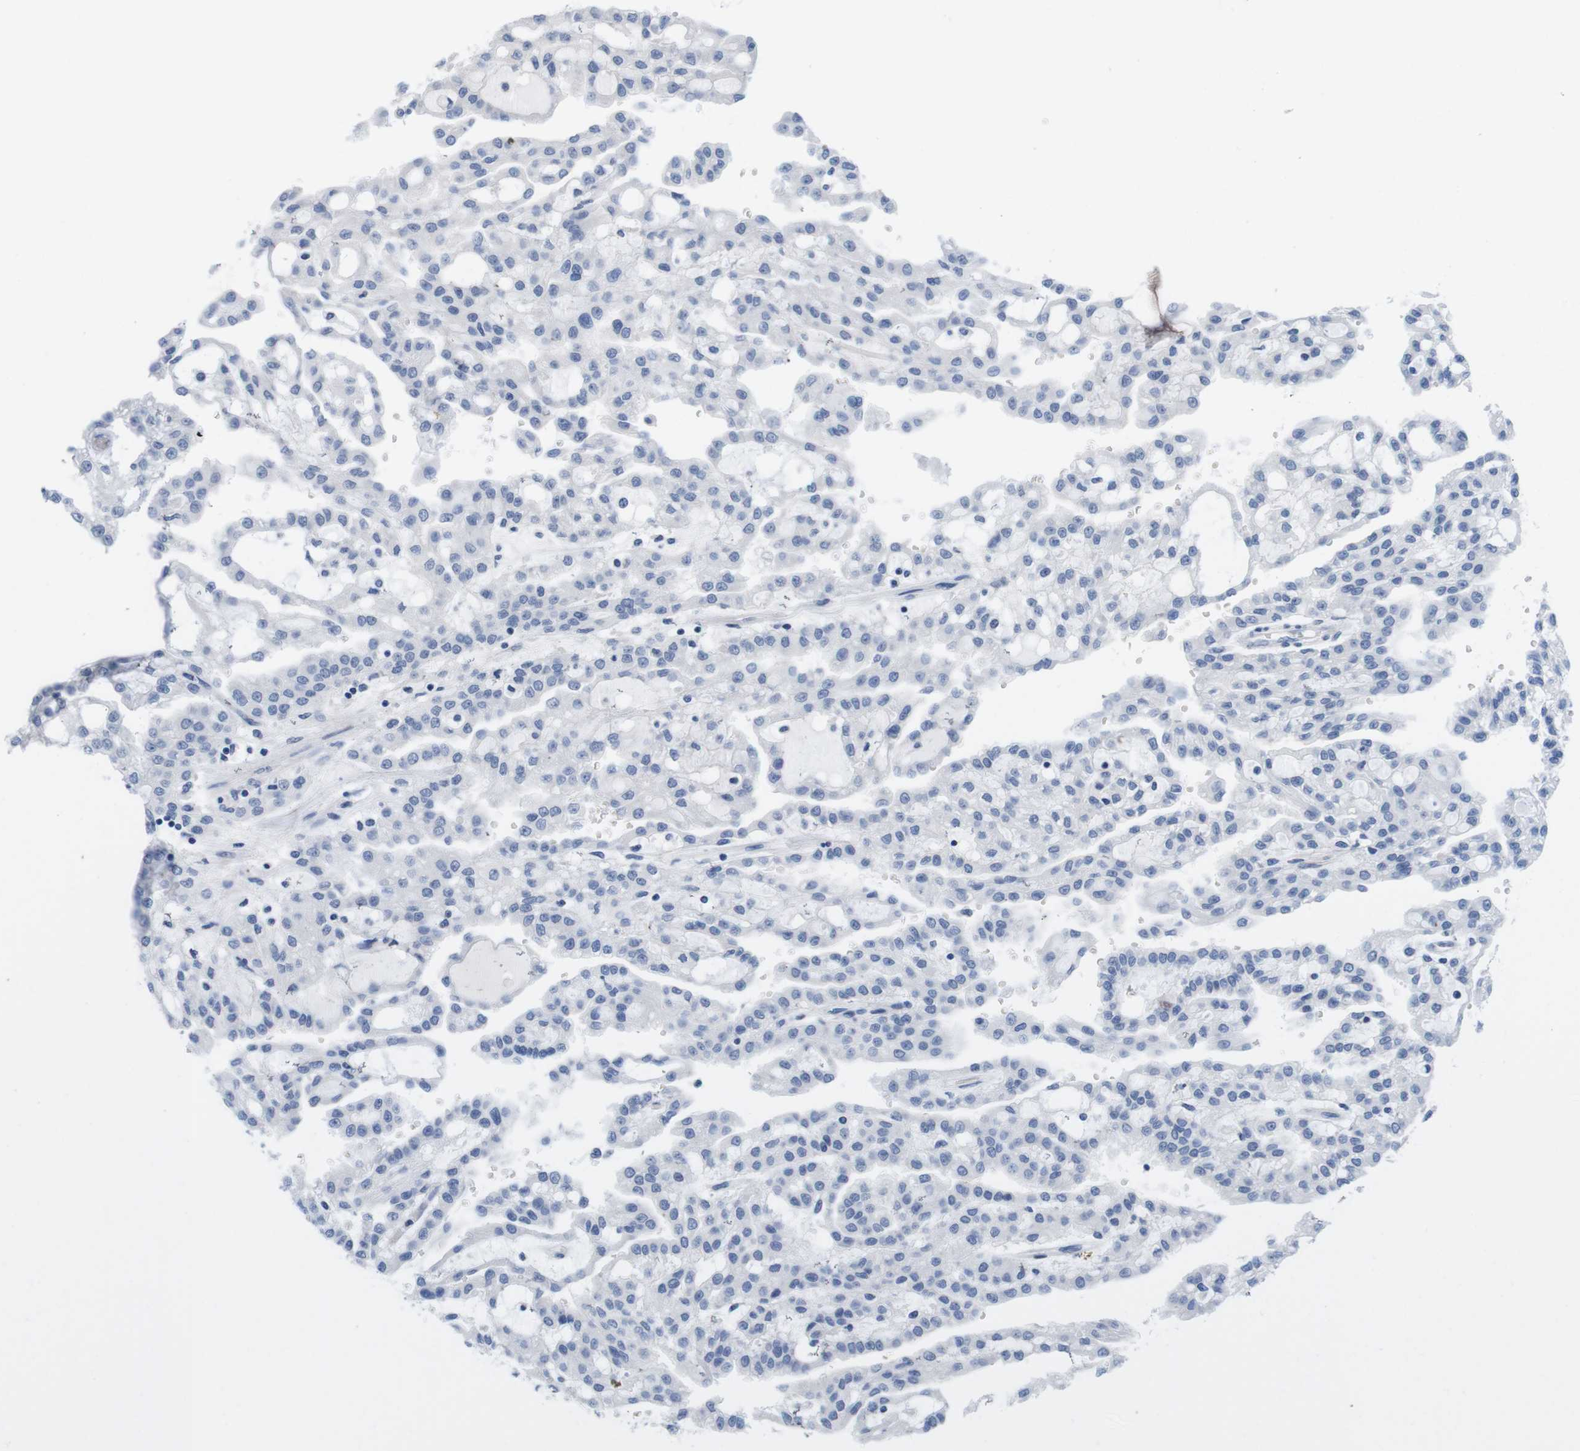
{"staining": {"intensity": "negative", "quantity": "none", "location": "none"}, "tissue": "renal cancer", "cell_type": "Tumor cells", "image_type": "cancer", "snomed": [{"axis": "morphology", "description": "Adenocarcinoma, NOS"}, {"axis": "topography", "description": "Kidney"}], "caption": "This is a photomicrograph of immunohistochemistry staining of renal cancer (adenocarcinoma), which shows no staining in tumor cells. (DAB immunohistochemistry (IHC), high magnification).", "gene": "MAP6", "patient": {"sex": "male", "age": 63}}